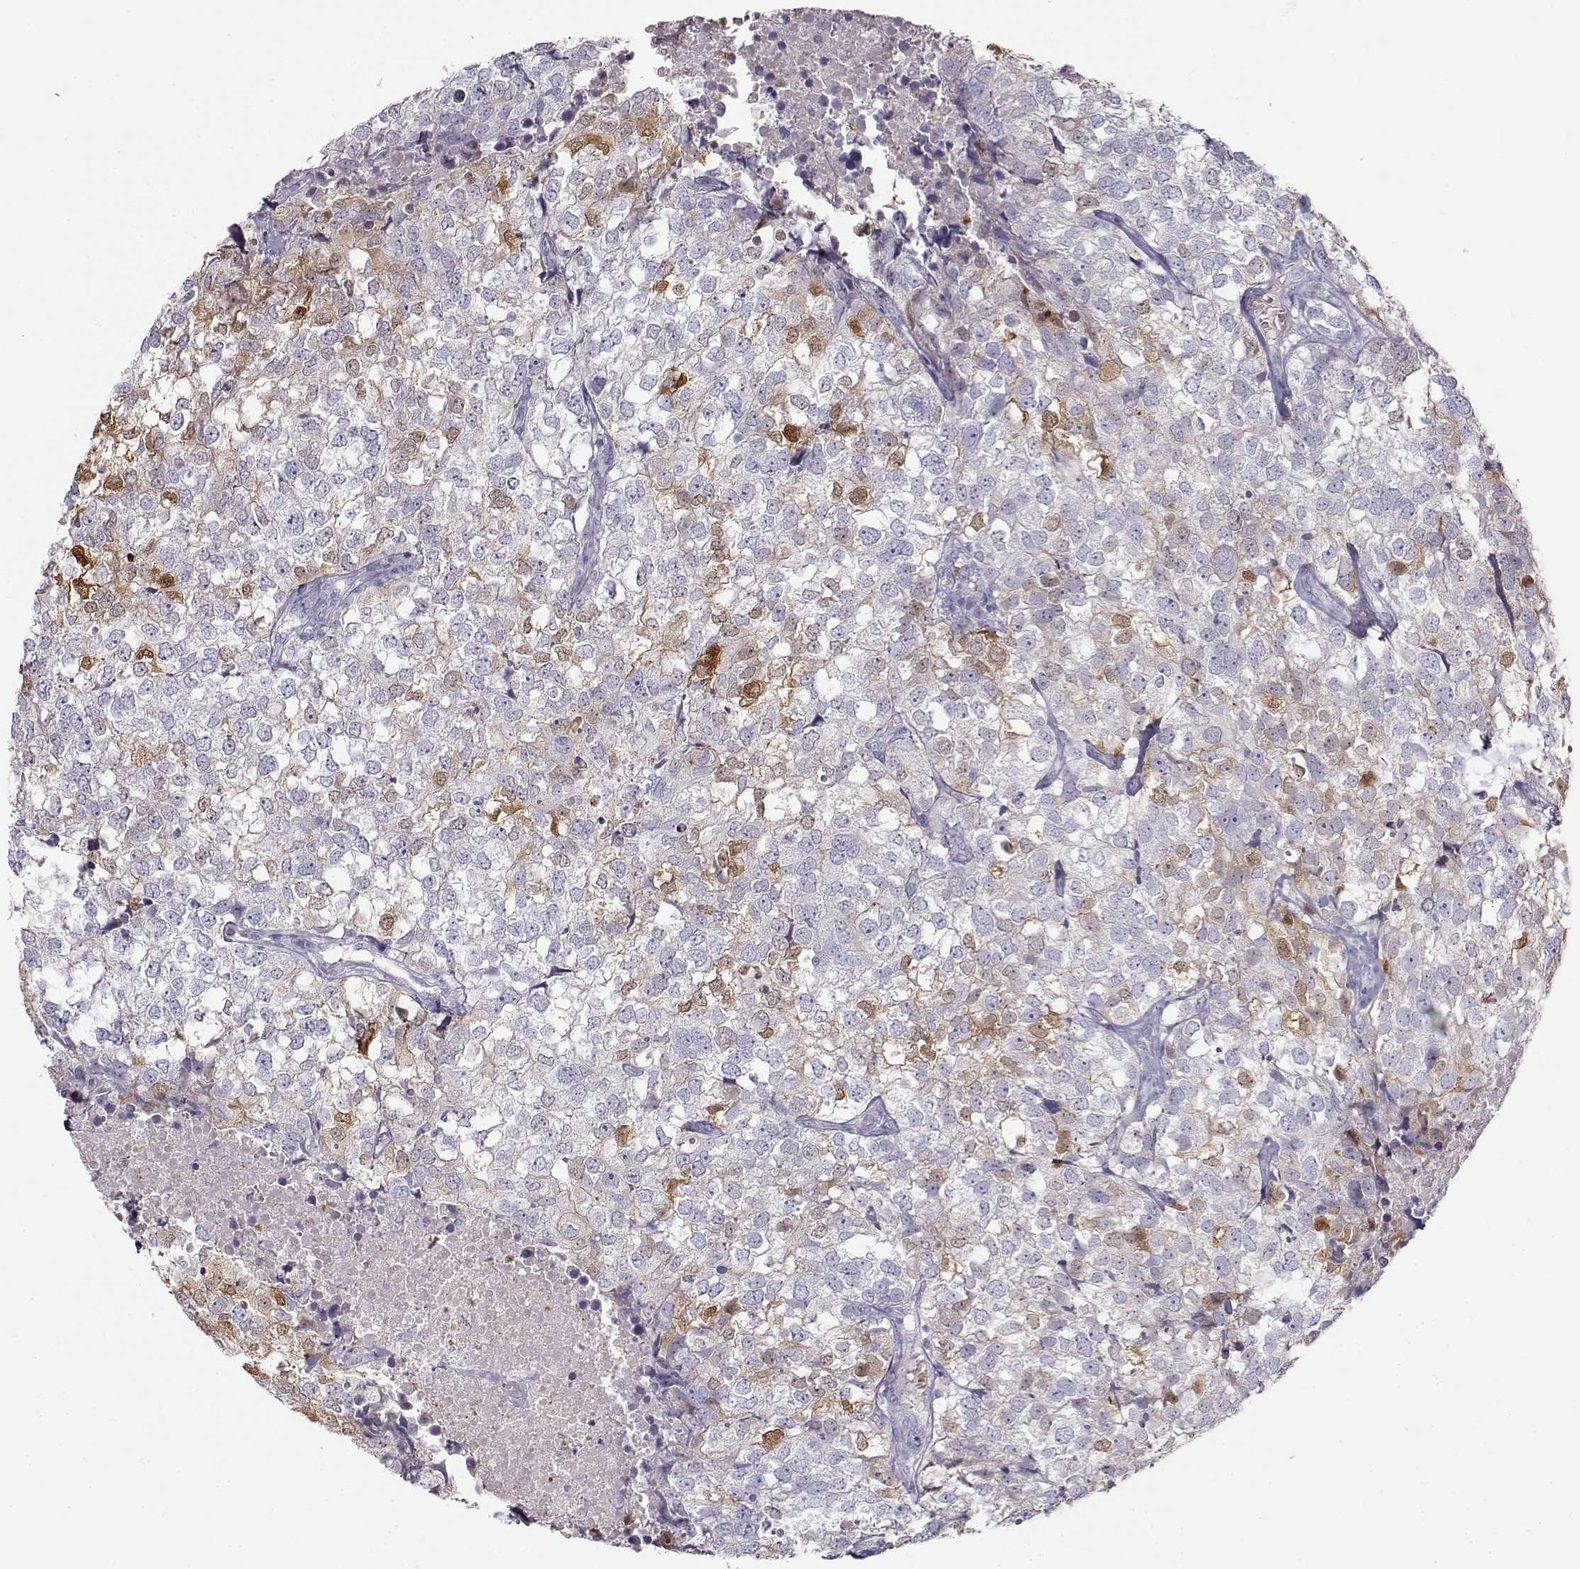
{"staining": {"intensity": "weak", "quantity": "<25%", "location": "cytoplasmic/membranous"}, "tissue": "breast cancer", "cell_type": "Tumor cells", "image_type": "cancer", "snomed": [{"axis": "morphology", "description": "Duct carcinoma"}, {"axis": "topography", "description": "Breast"}], "caption": "IHC of invasive ductal carcinoma (breast) exhibits no positivity in tumor cells.", "gene": "S100B", "patient": {"sex": "female", "age": 30}}